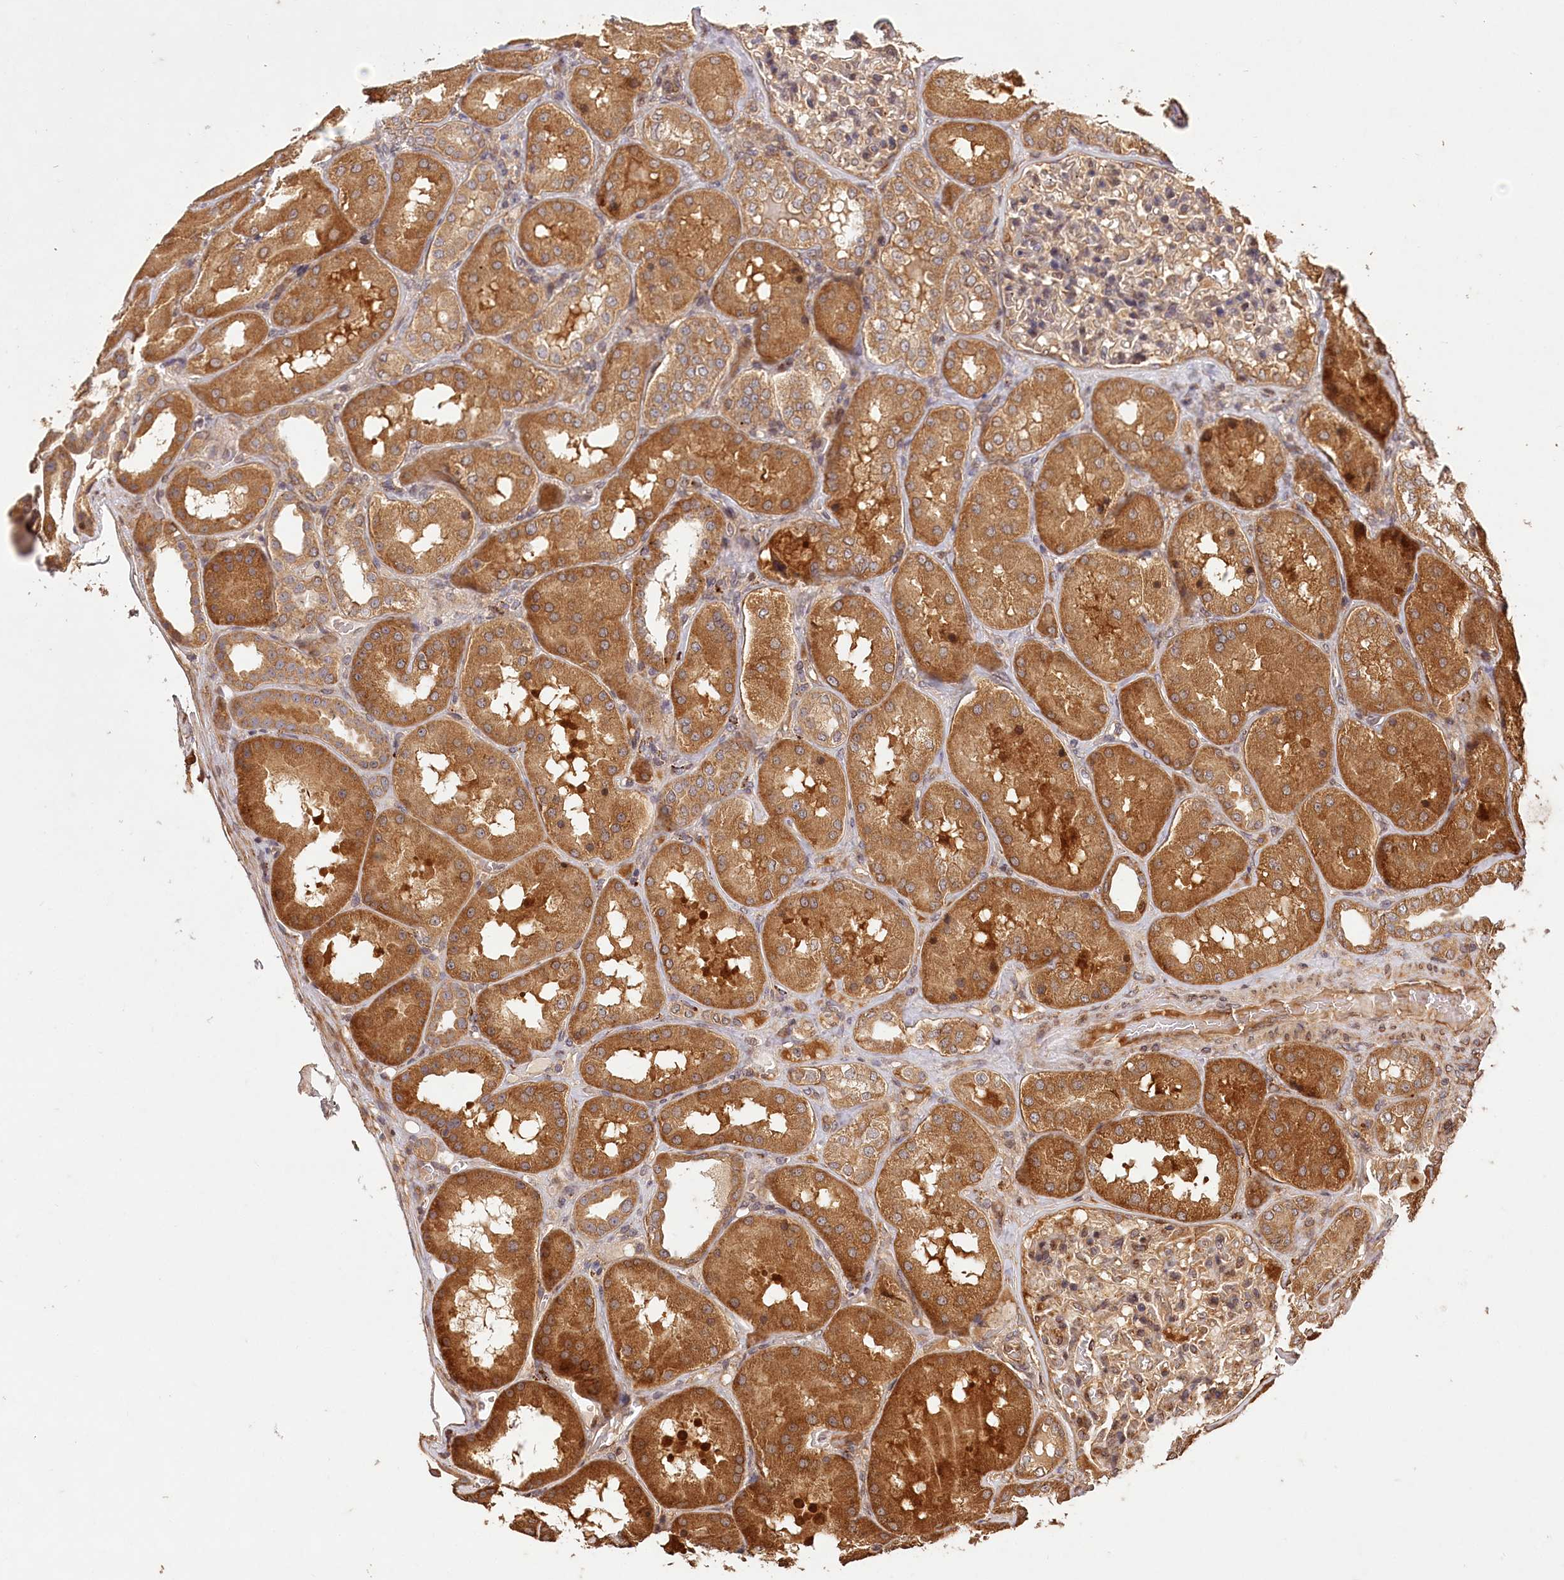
{"staining": {"intensity": "moderate", "quantity": "25%-75%", "location": "cytoplasmic/membranous"}, "tissue": "kidney", "cell_type": "Cells in glomeruli", "image_type": "normal", "snomed": [{"axis": "morphology", "description": "Normal tissue, NOS"}, {"axis": "topography", "description": "Kidney"}], "caption": "Benign kidney demonstrates moderate cytoplasmic/membranous expression in approximately 25%-75% of cells in glomeruli The staining was performed using DAB to visualize the protein expression in brown, while the nuclei were stained in blue with hematoxylin (Magnification: 20x)..", "gene": "LSS", "patient": {"sex": "female", "age": 56}}